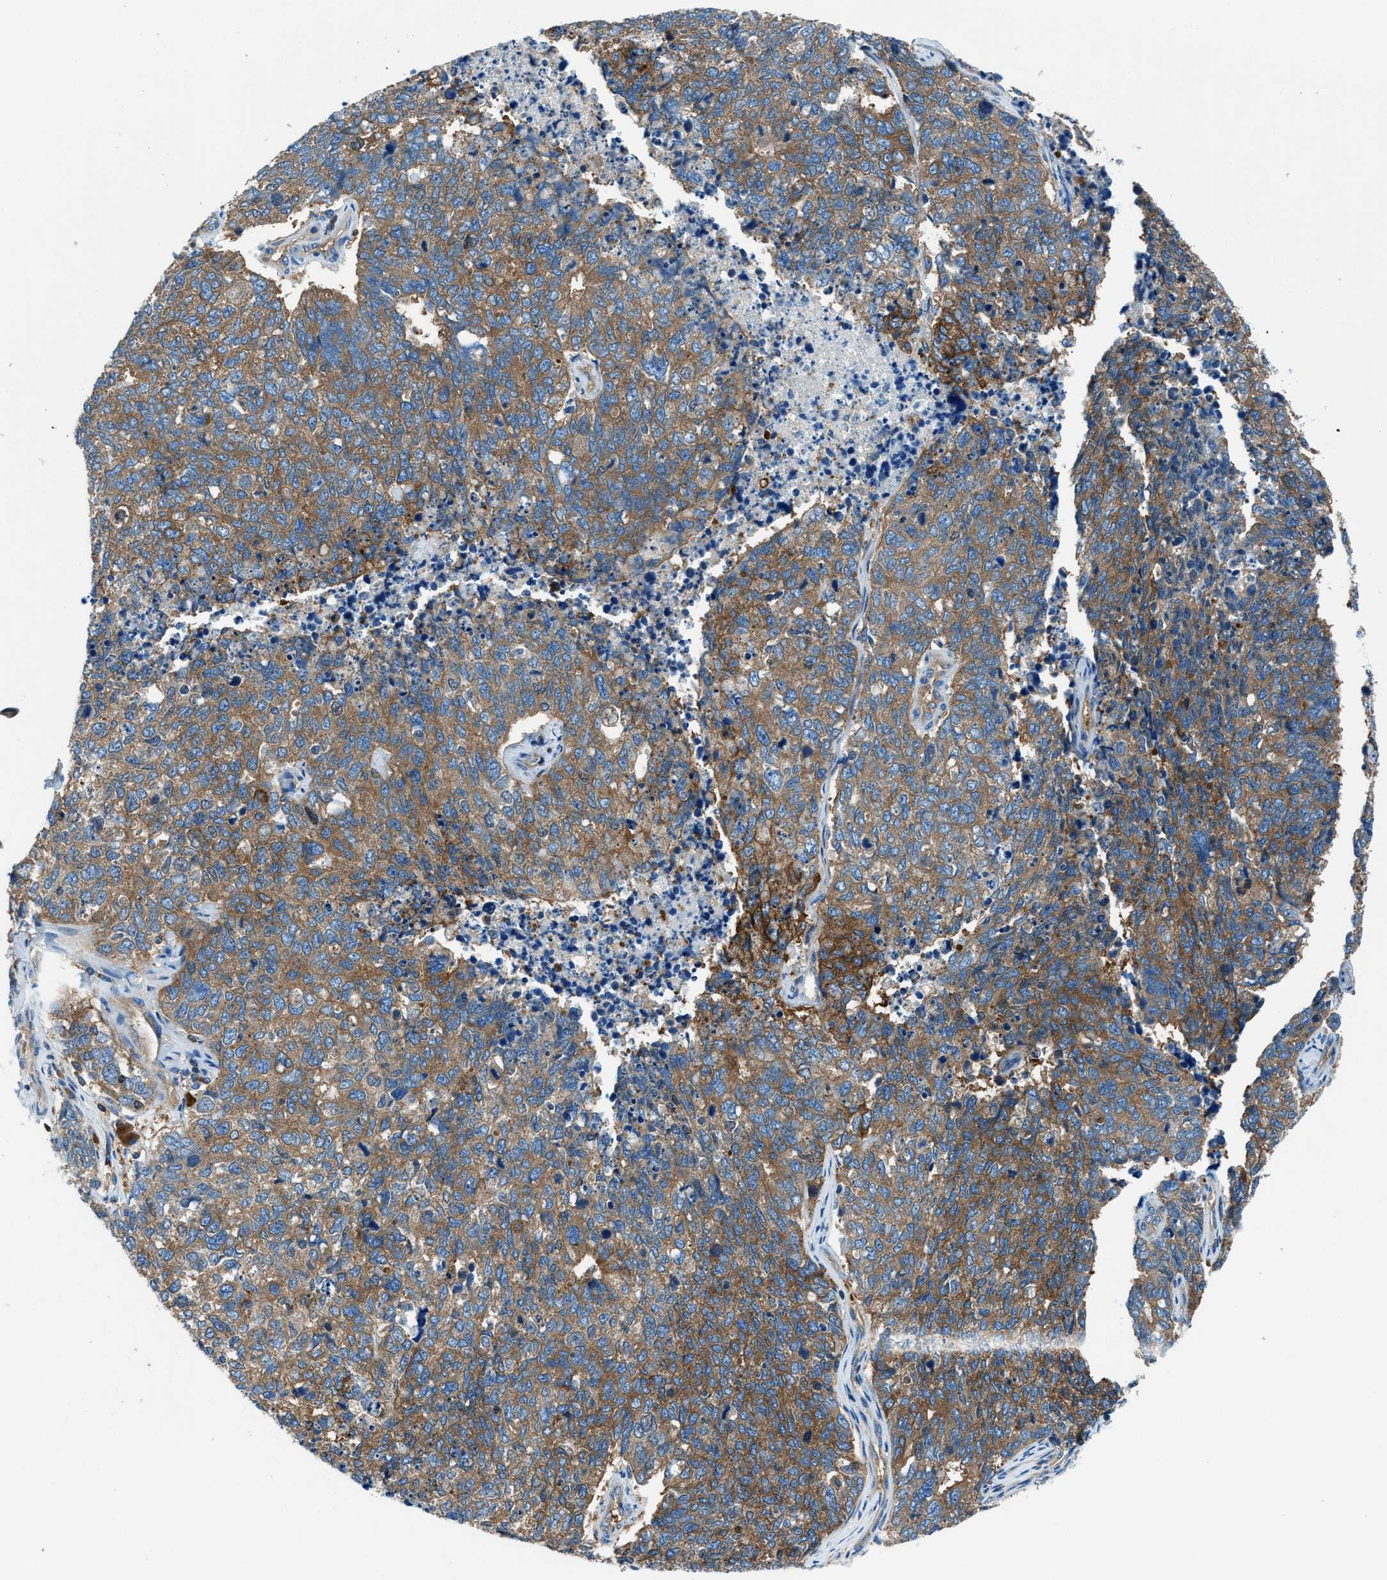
{"staining": {"intensity": "moderate", "quantity": ">75%", "location": "cytoplasmic/membranous"}, "tissue": "cervical cancer", "cell_type": "Tumor cells", "image_type": "cancer", "snomed": [{"axis": "morphology", "description": "Squamous cell carcinoma, NOS"}, {"axis": "topography", "description": "Cervix"}], "caption": "The immunohistochemical stain highlights moderate cytoplasmic/membranous staining in tumor cells of cervical cancer (squamous cell carcinoma) tissue.", "gene": "SARS1", "patient": {"sex": "female", "age": 63}}